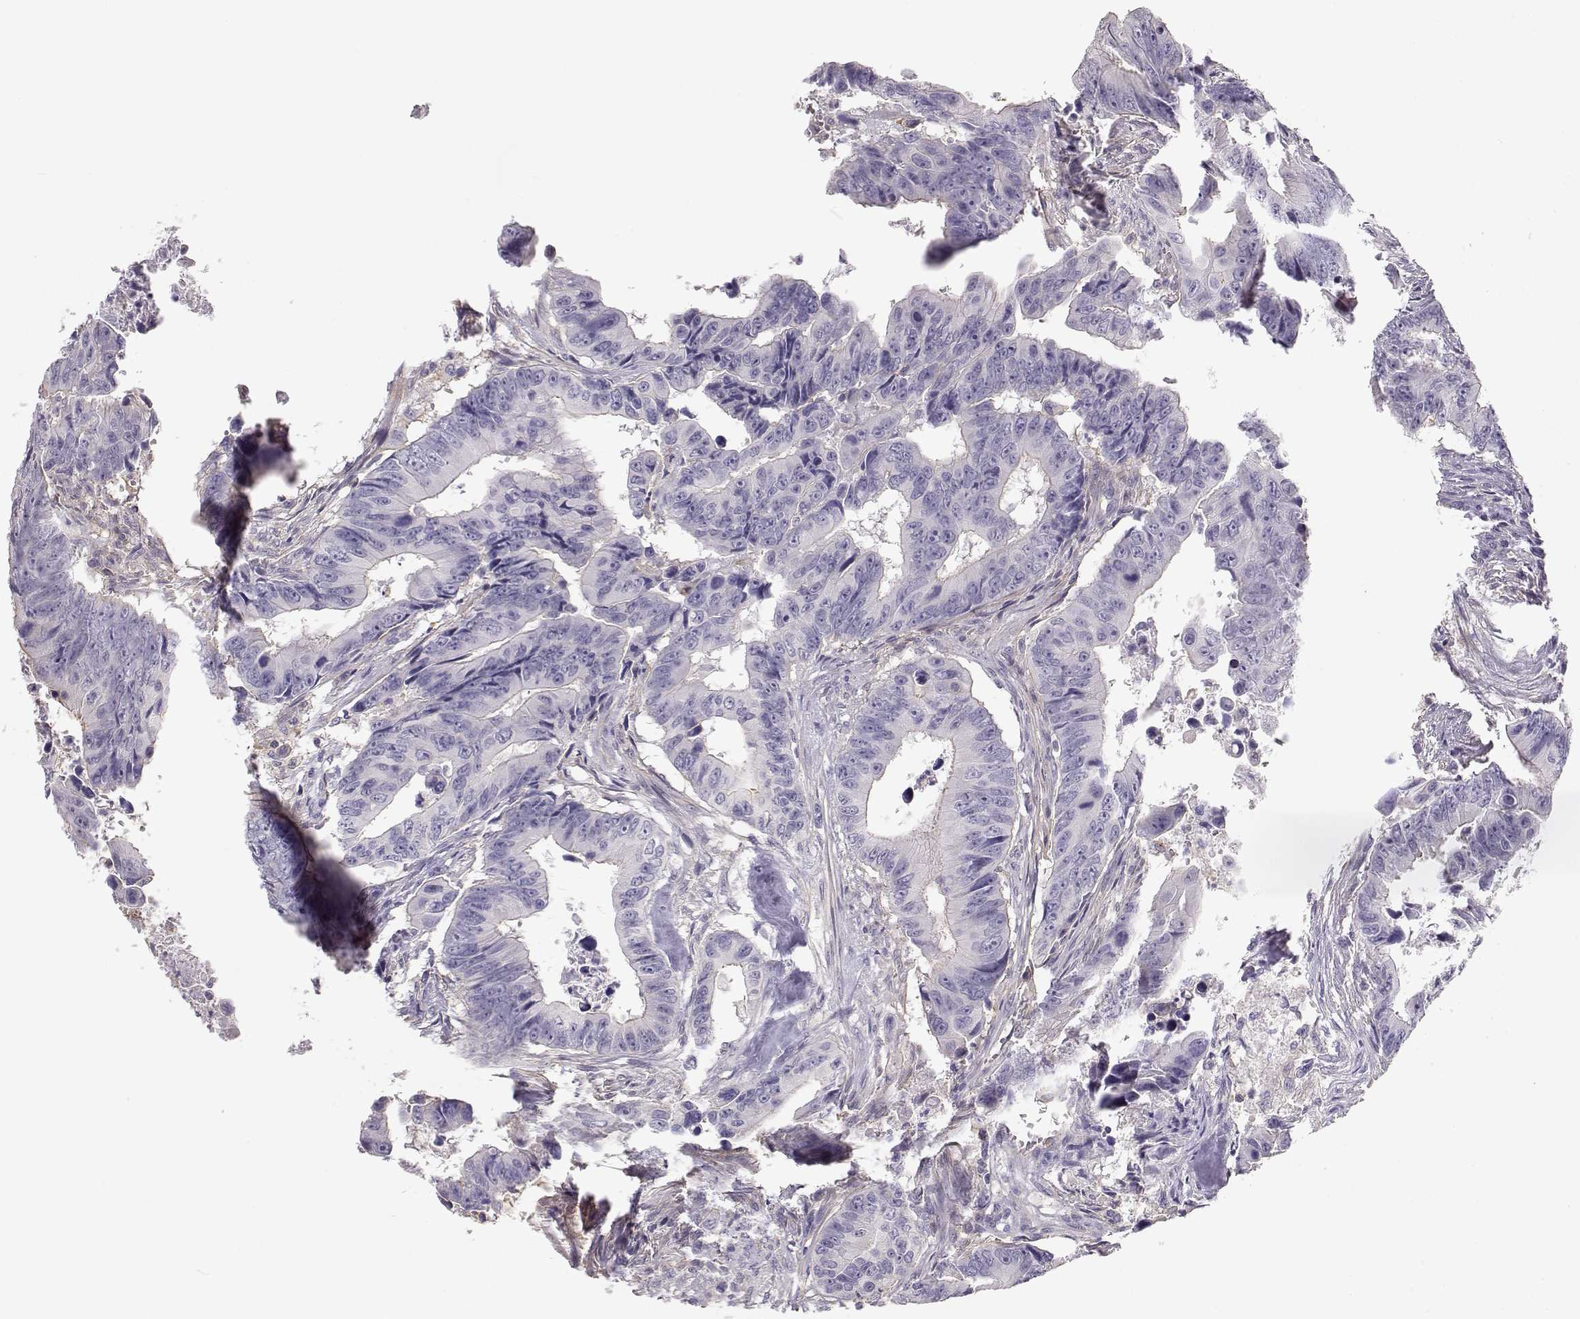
{"staining": {"intensity": "weak", "quantity": "<25%", "location": "cytoplasmic/membranous"}, "tissue": "colorectal cancer", "cell_type": "Tumor cells", "image_type": "cancer", "snomed": [{"axis": "morphology", "description": "Adenocarcinoma, NOS"}, {"axis": "topography", "description": "Colon"}], "caption": "Colorectal cancer was stained to show a protein in brown. There is no significant positivity in tumor cells.", "gene": "DAPL1", "patient": {"sex": "female", "age": 87}}